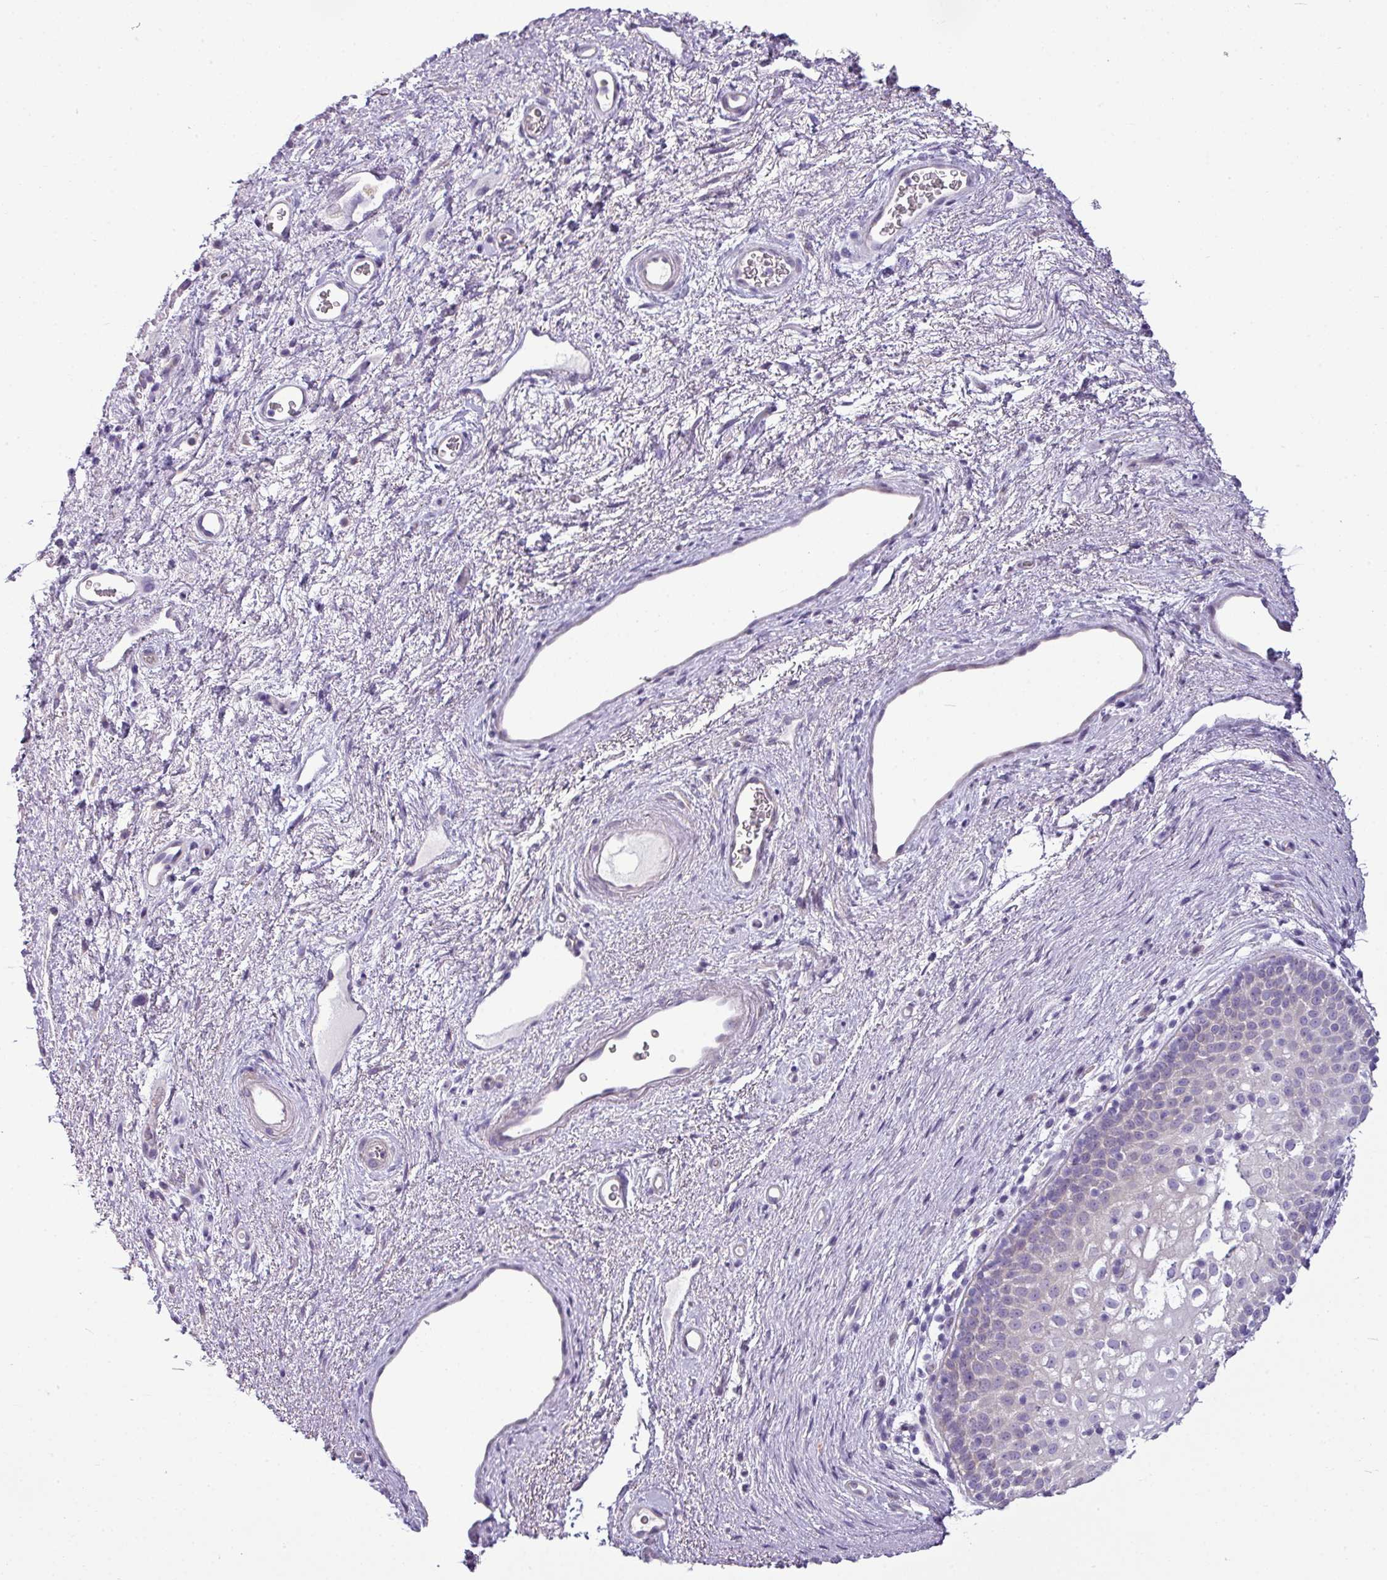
{"staining": {"intensity": "negative", "quantity": "none", "location": "none"}, "tissue": "vagina", "cell_type": "Squamous epithelial cells", "image_type": "normal", "snomed": [{"axis": "morphology", "description": "Normal tissue, NOS"}, {"axis": "topography", "description": "Vagina"}], "caption": "The photomicrograph displays no staining of squamous epithelial cells in normal vagina. (DAB immunohistochemistry (IHC), high magnification).", "gene": "TOR1AIP2", "patient": {"sex": "female", "age": 47}}